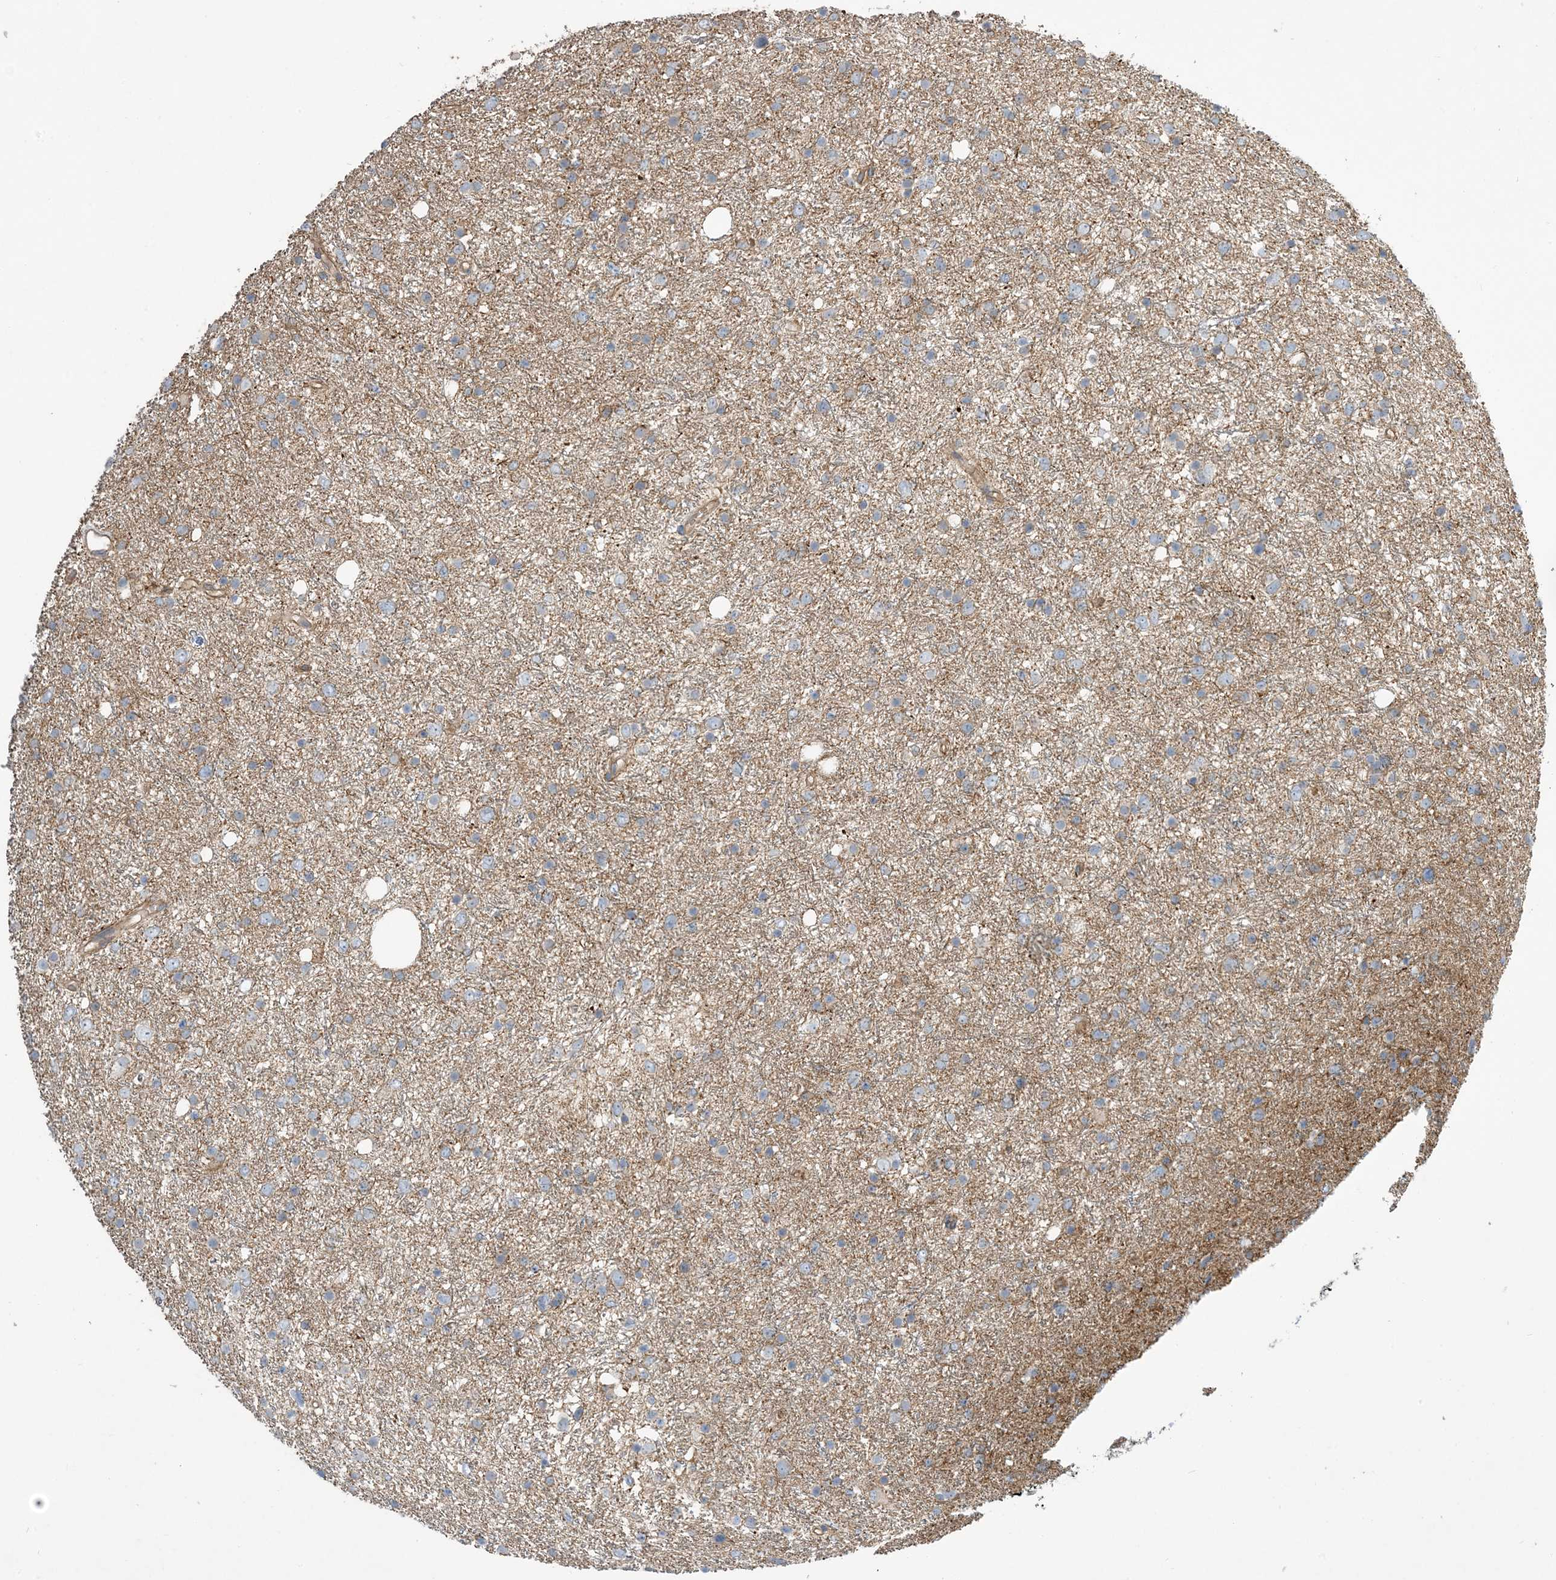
{"staining": {"intensity": "weak", "quantity": "<25%", "location": "cytoplasmic/membranous"}, "tissue": "glioma", "cell_type": "Tumor cells", "image_type": "cancer", "snomed": [{"axis": "morphology", "description": "Glioma, malignant, Low grade"}, {"axis": "topography", "description": "Cerebral cortex"}], "caption": "This is an immunohistochemistry photomicrograph of glioma. There is no positivity in tumor cells.", "gene": "AOC1", "patient": {"sex": "female", "age": 39}}